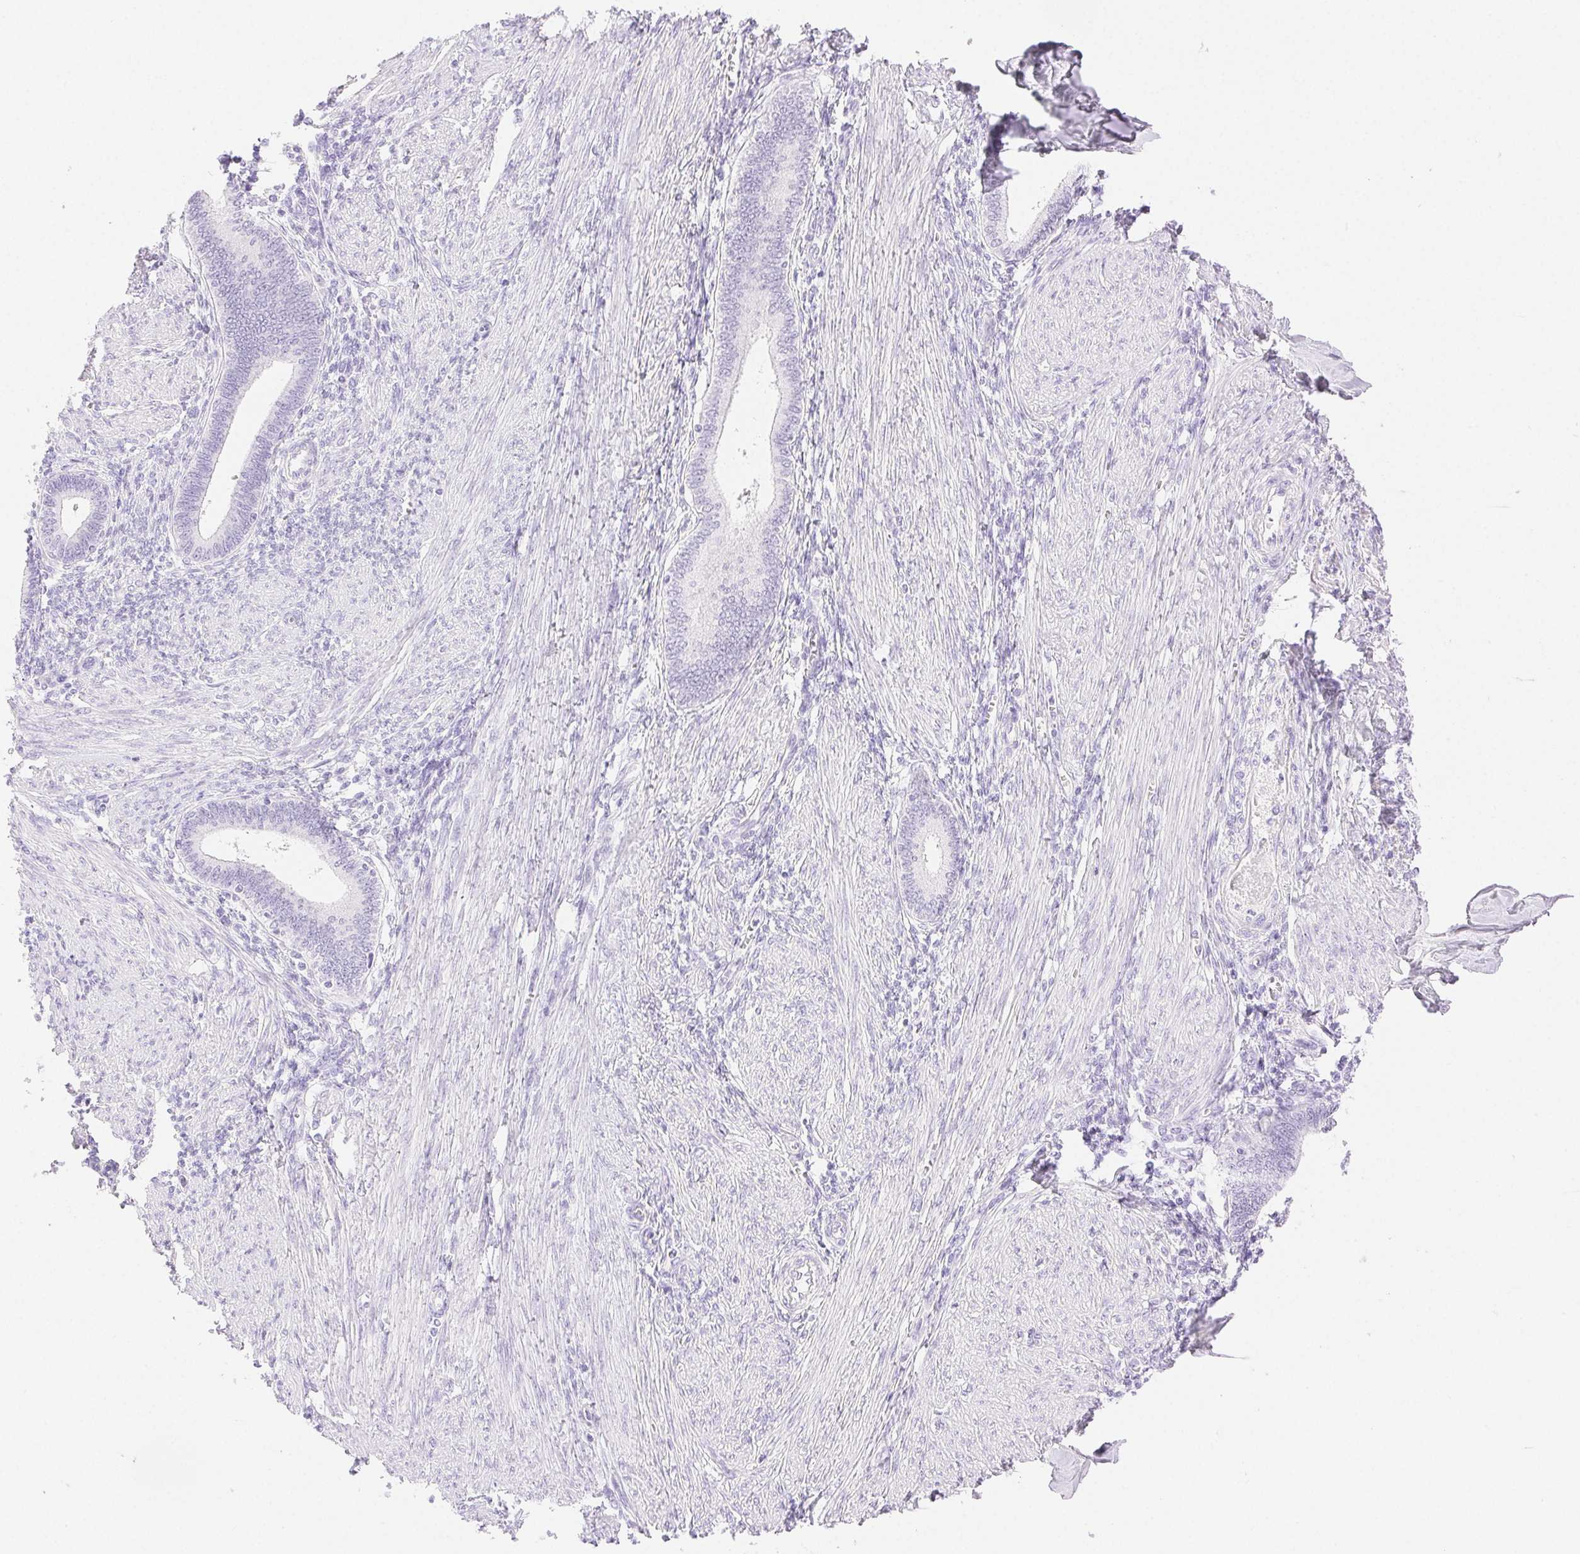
{"staining": {"intensity": "negative", "quantity": "none", "location": "none"}, "tissue": "endometrium", "cell_type": "Cells in endometrial stroma", "image_type": "normal", "snomed": [{"axis": "morphology", "description": "Normal tissue, NOS"}, {"axis": "topography", "description": "Endometrium"}], "caption": "Immunohistochemistry (IHC) micrograph of normal human endometrium stained for a protein (brown), which reveals no expression in cells in endometrial stroma.", "gene": "SPACA4", "patient": {"sex": "female", "age": 42}}